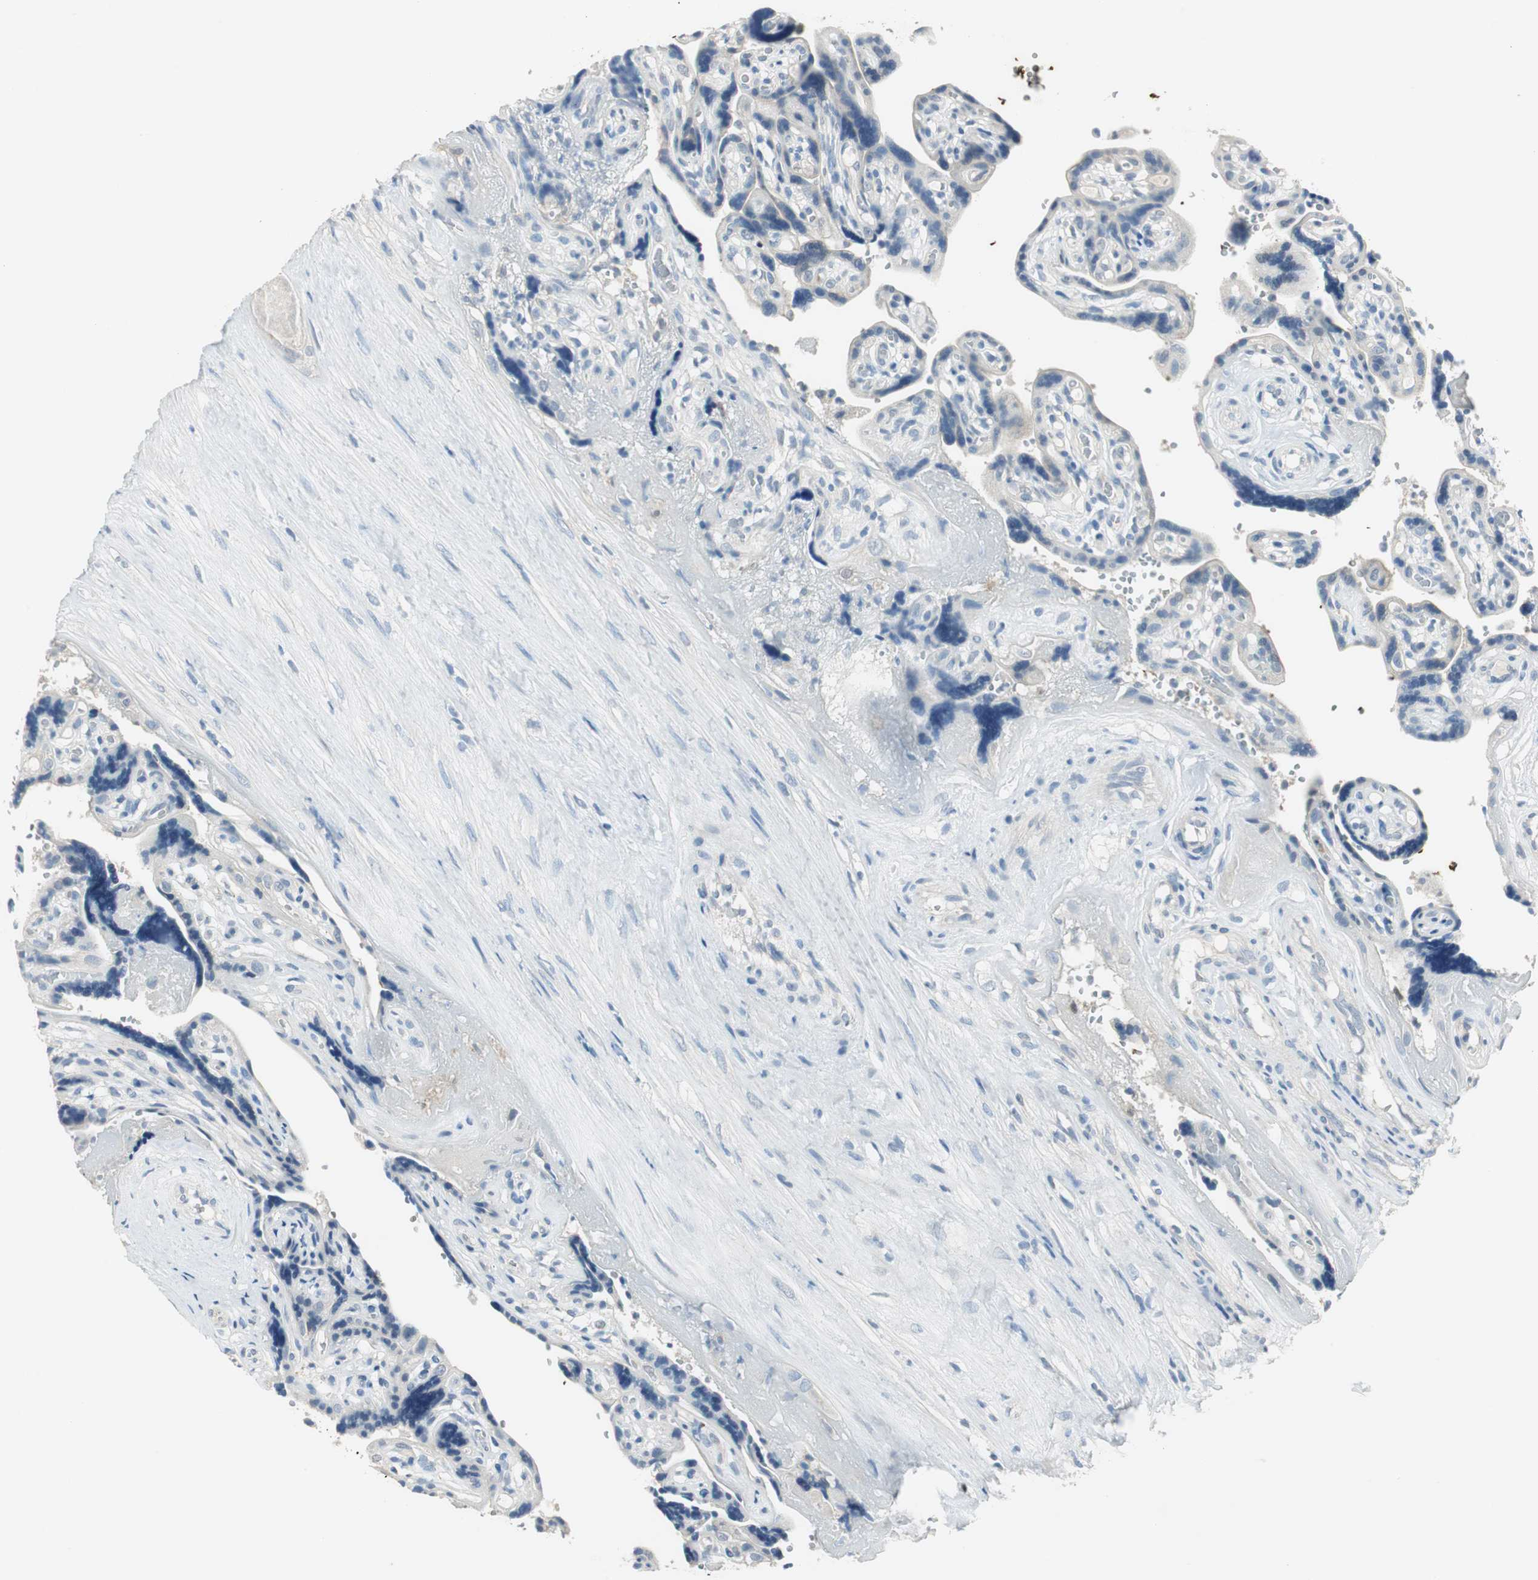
{"staining": {"intensity": "negative", "quantity": "none", "location": "none"}, "tissue": "placenta", "cell_type": "Decidual cells", "image_type": "normal", "snomed": [{"axis": "morphology", "description": "Normal tissue, NOS"}, {"axis": "topography", "description": "Placenta"}], "caption": "Immunohistochemistry photomicrograph of unremarkable placenta: placenta stained with DAB exhibits no significant protein positivity in decidual cells.", "gene": "MSTO1", "patient": {"sex": "female", "age": 30}}